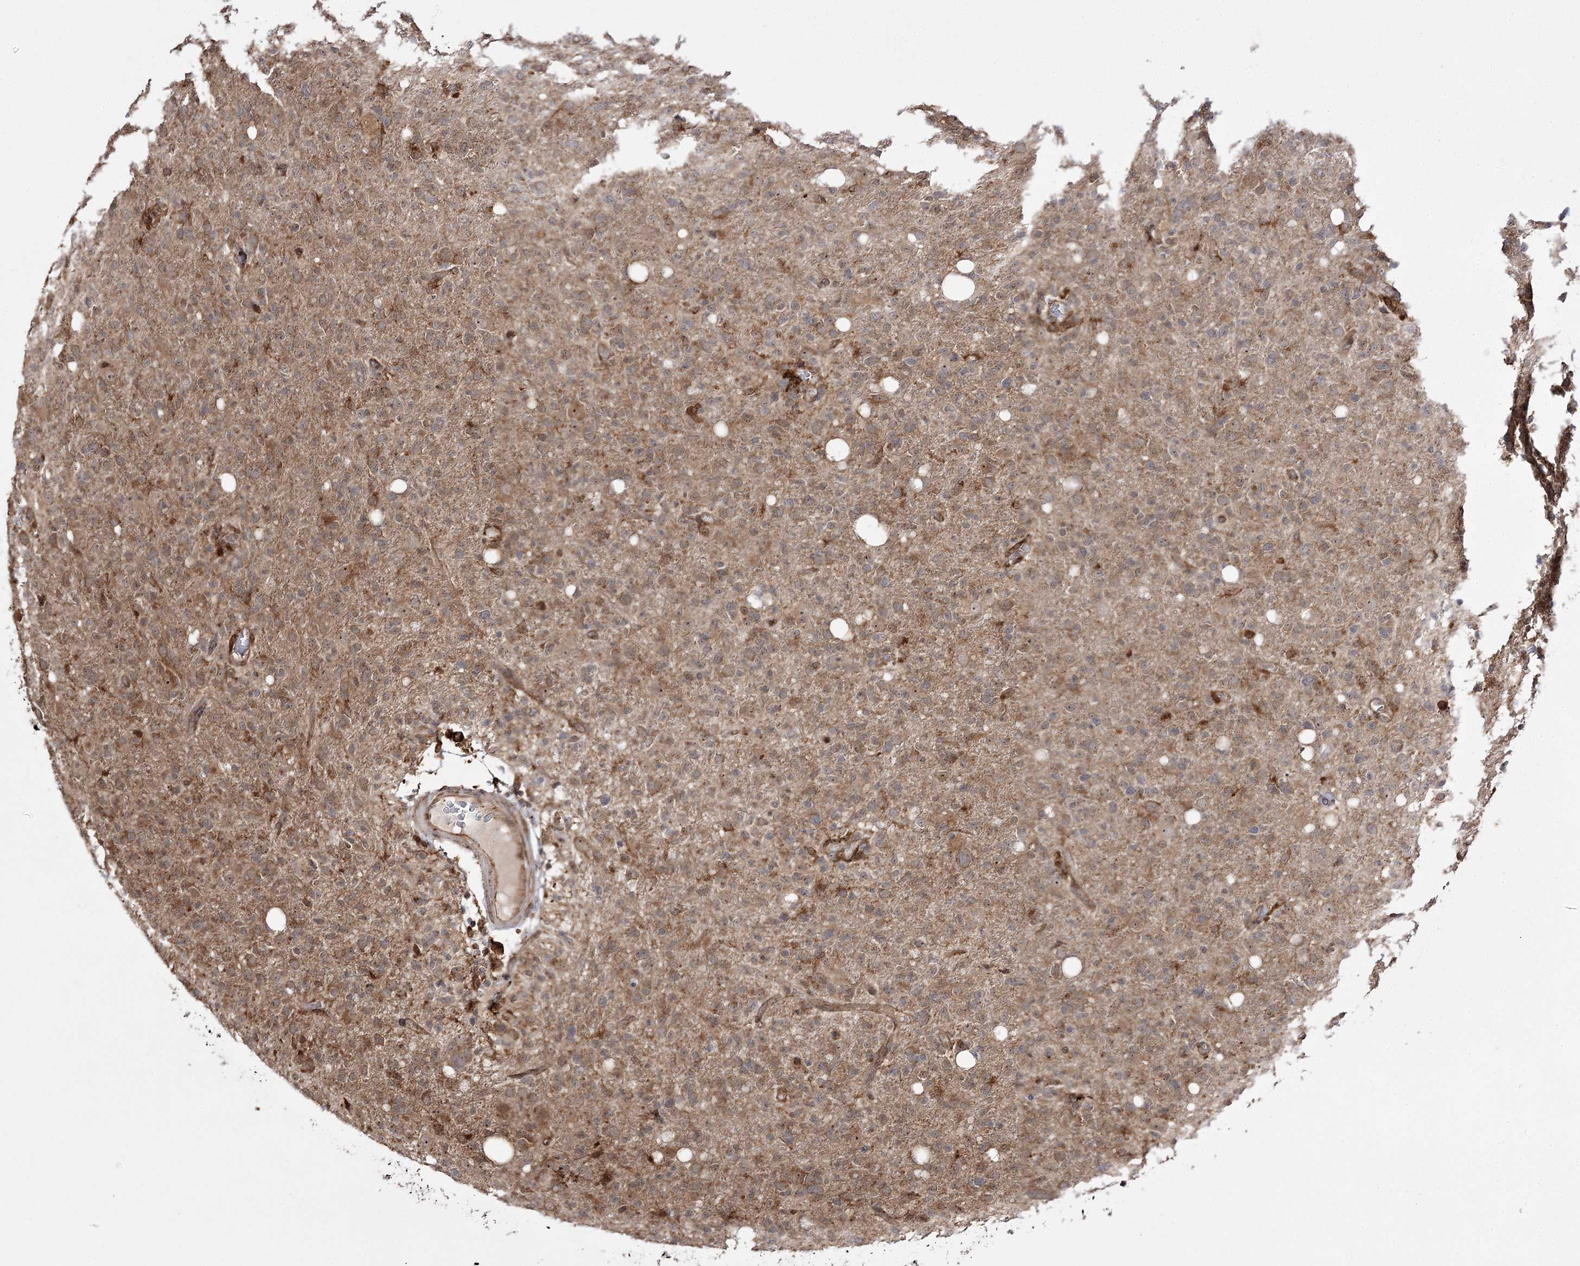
{"staining": {"intensity": "weak", "quantity": ">75%", "location": "cytoplasmic/membranous"}, "tissue": "glioma", "cell_type": "Tumor cells", "image_type": "cancer", "snomed": [{"axis": "morphology", "description": "Glioma, malignant, High grade"}, {"axis": "topography", "description": "Brain"}], "caption": "Immunohistochemical staining of human glioma exhibits low levels of weak cytoplasmic/membranous protein positivity in about >75% of tumor cells. Immunohistochemistry stains the protein of interest in brown and the nuclei are stained blue.", "gene": "FANCL", "patient": {"sex": "female", "age": 57}}